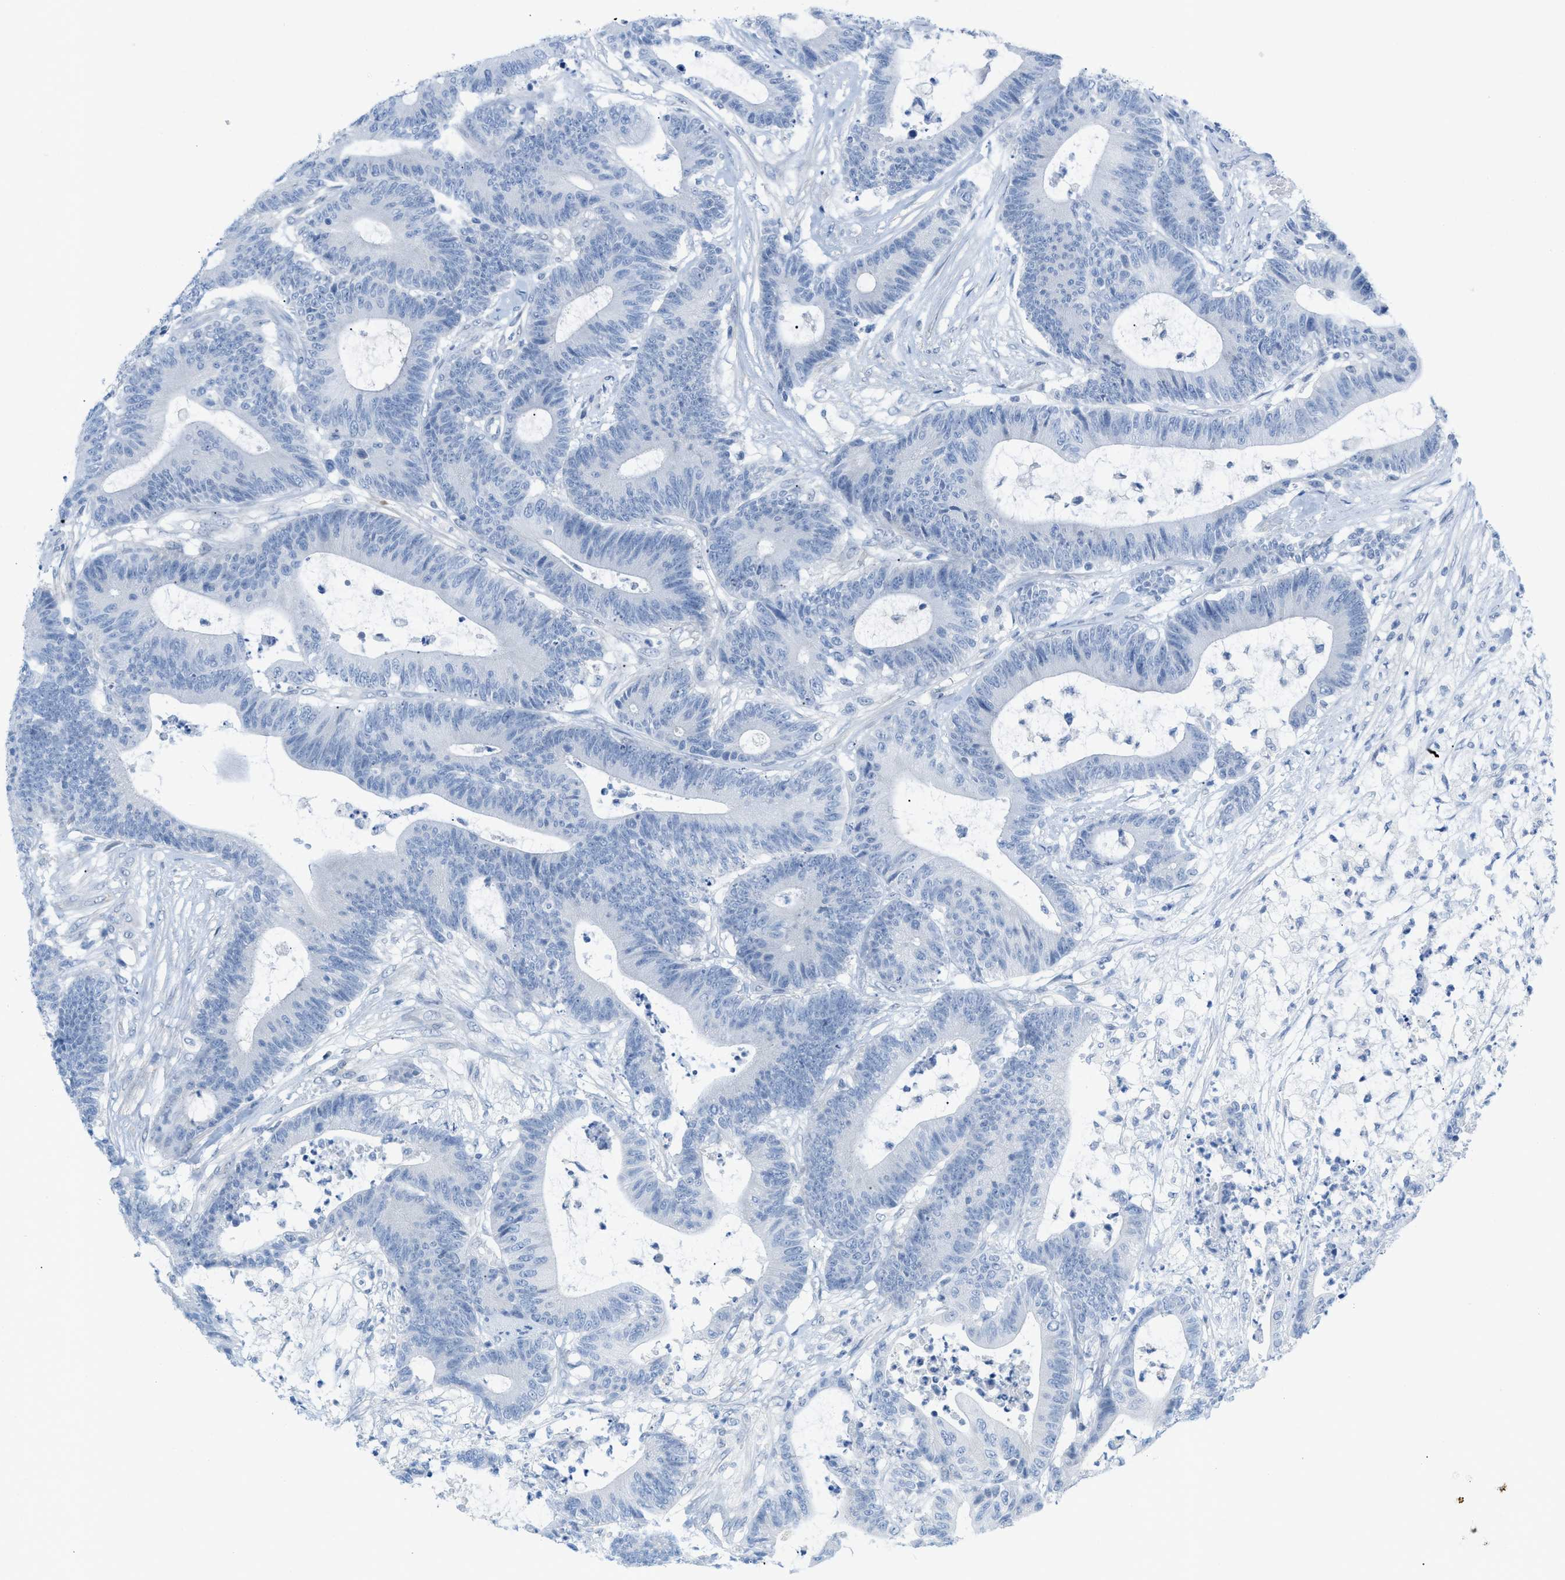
{"staining": {"intensity": "negative", "quantity": "none", "location": "none"}, "tissue": "colorectal cancer", "cell_type": "Tumor cells", "image_type": "cancer", "snomed": [{"axis": "morphology", "description": "Adenocarcinoma, NOS"}, {"axis": "topography", "description": "Colon"}], "caption": "IHC histopathology image of human colorectal cancer (adenocarcinoma) stained for a protein (brown), which displays no staining in tumor cells.", "gene": "HLTF", "patient": {"sex": "female", "age": 84}}